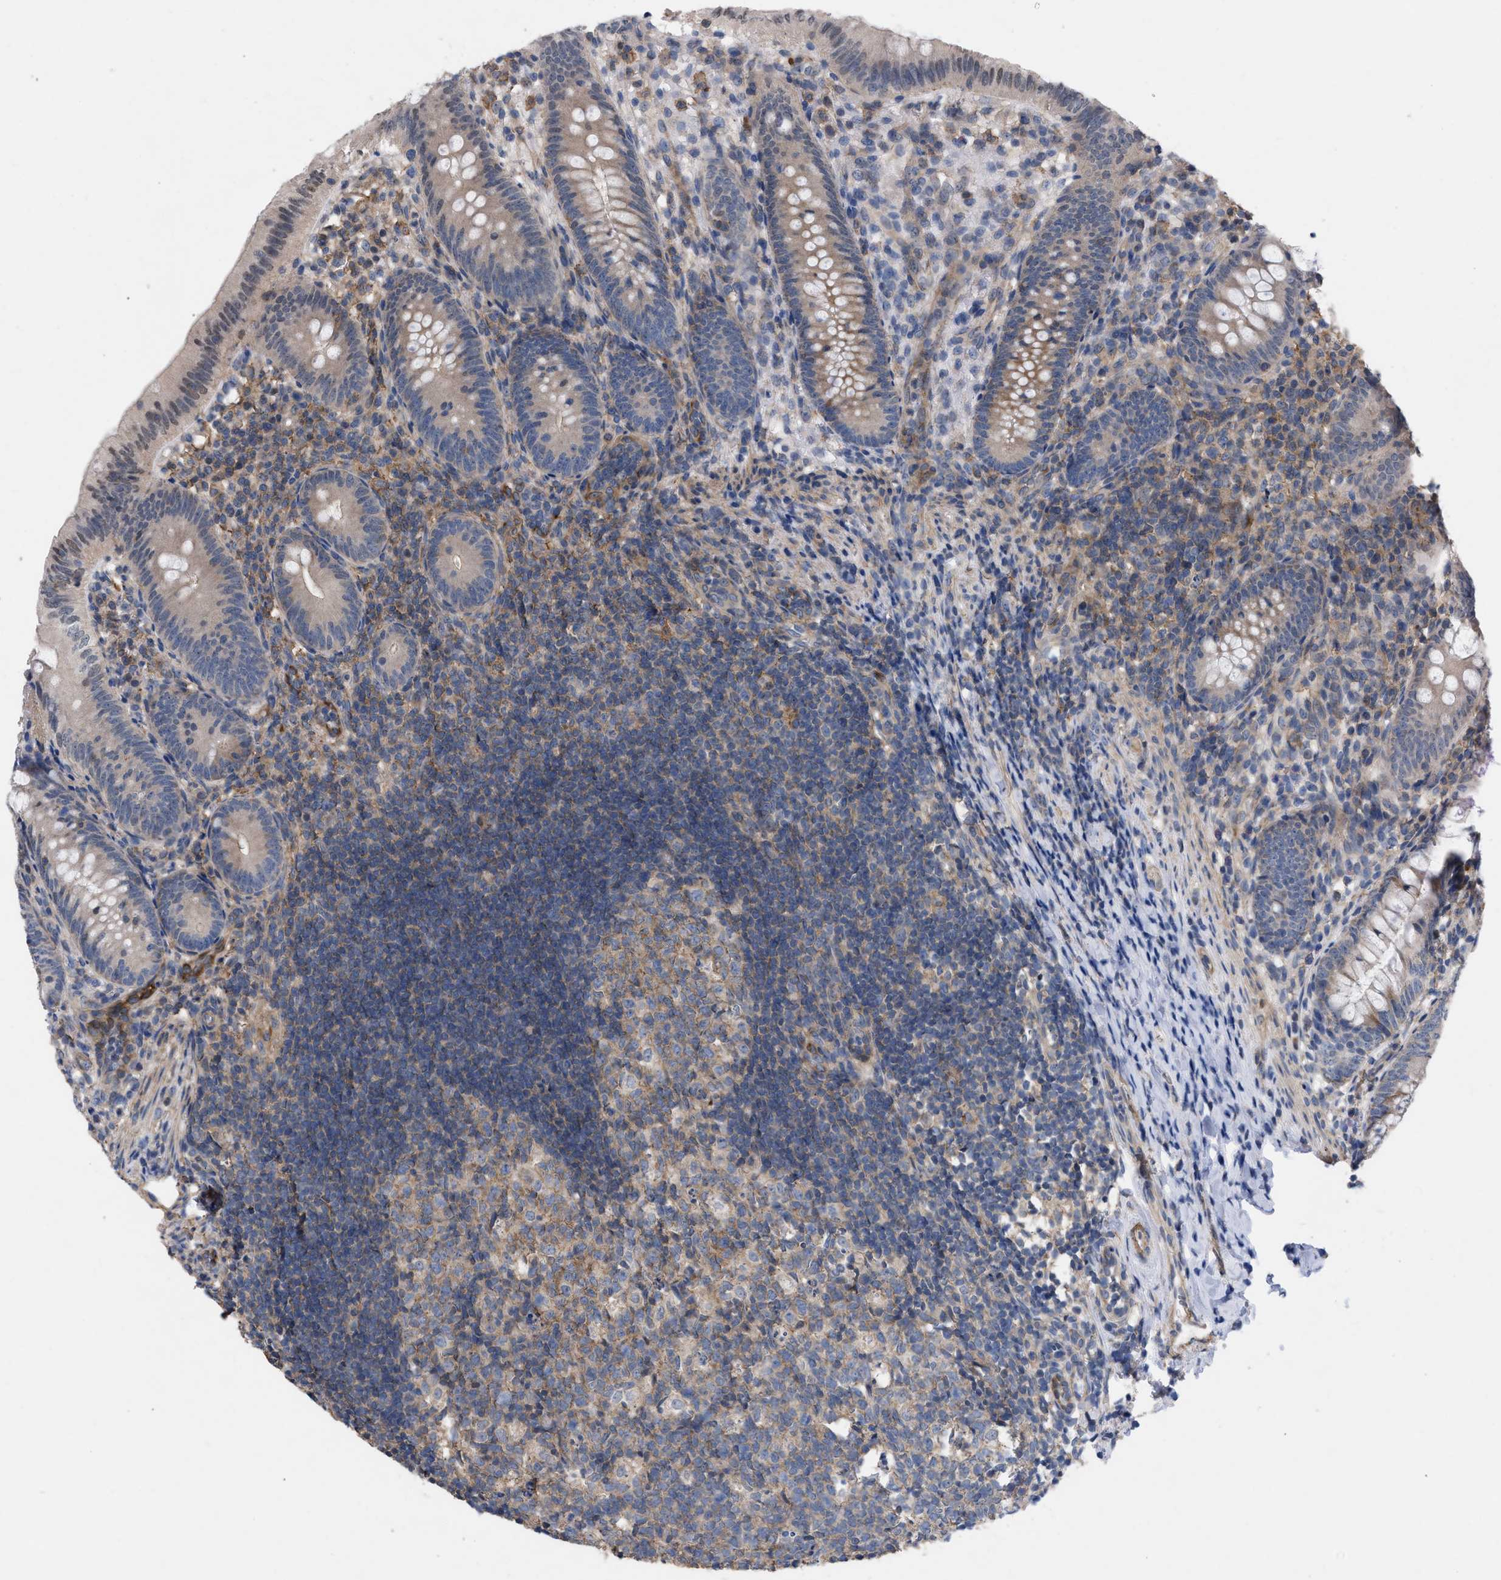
{"staining": {"intensity": "weak", "quantity": "25%-75%", "location": "cytoplasmic/membranous"}, "tissue": "appendix", "cell_type": "Glandular cells", "image_type": "normal", "snomed": [{"axis": "morphology", "description": "Normal tissue, NOS"}, {"axis": "topography", "description": "Appendix"}], "caption": "Appendix stained for a protein reveals weak cytoplasmic/membranous positivity in glandular cells. (Brightfield microscopy of DAB IHC at high magnification).", "gene": "TMEM131", "patient": {"sex": "male", "age": 1}}